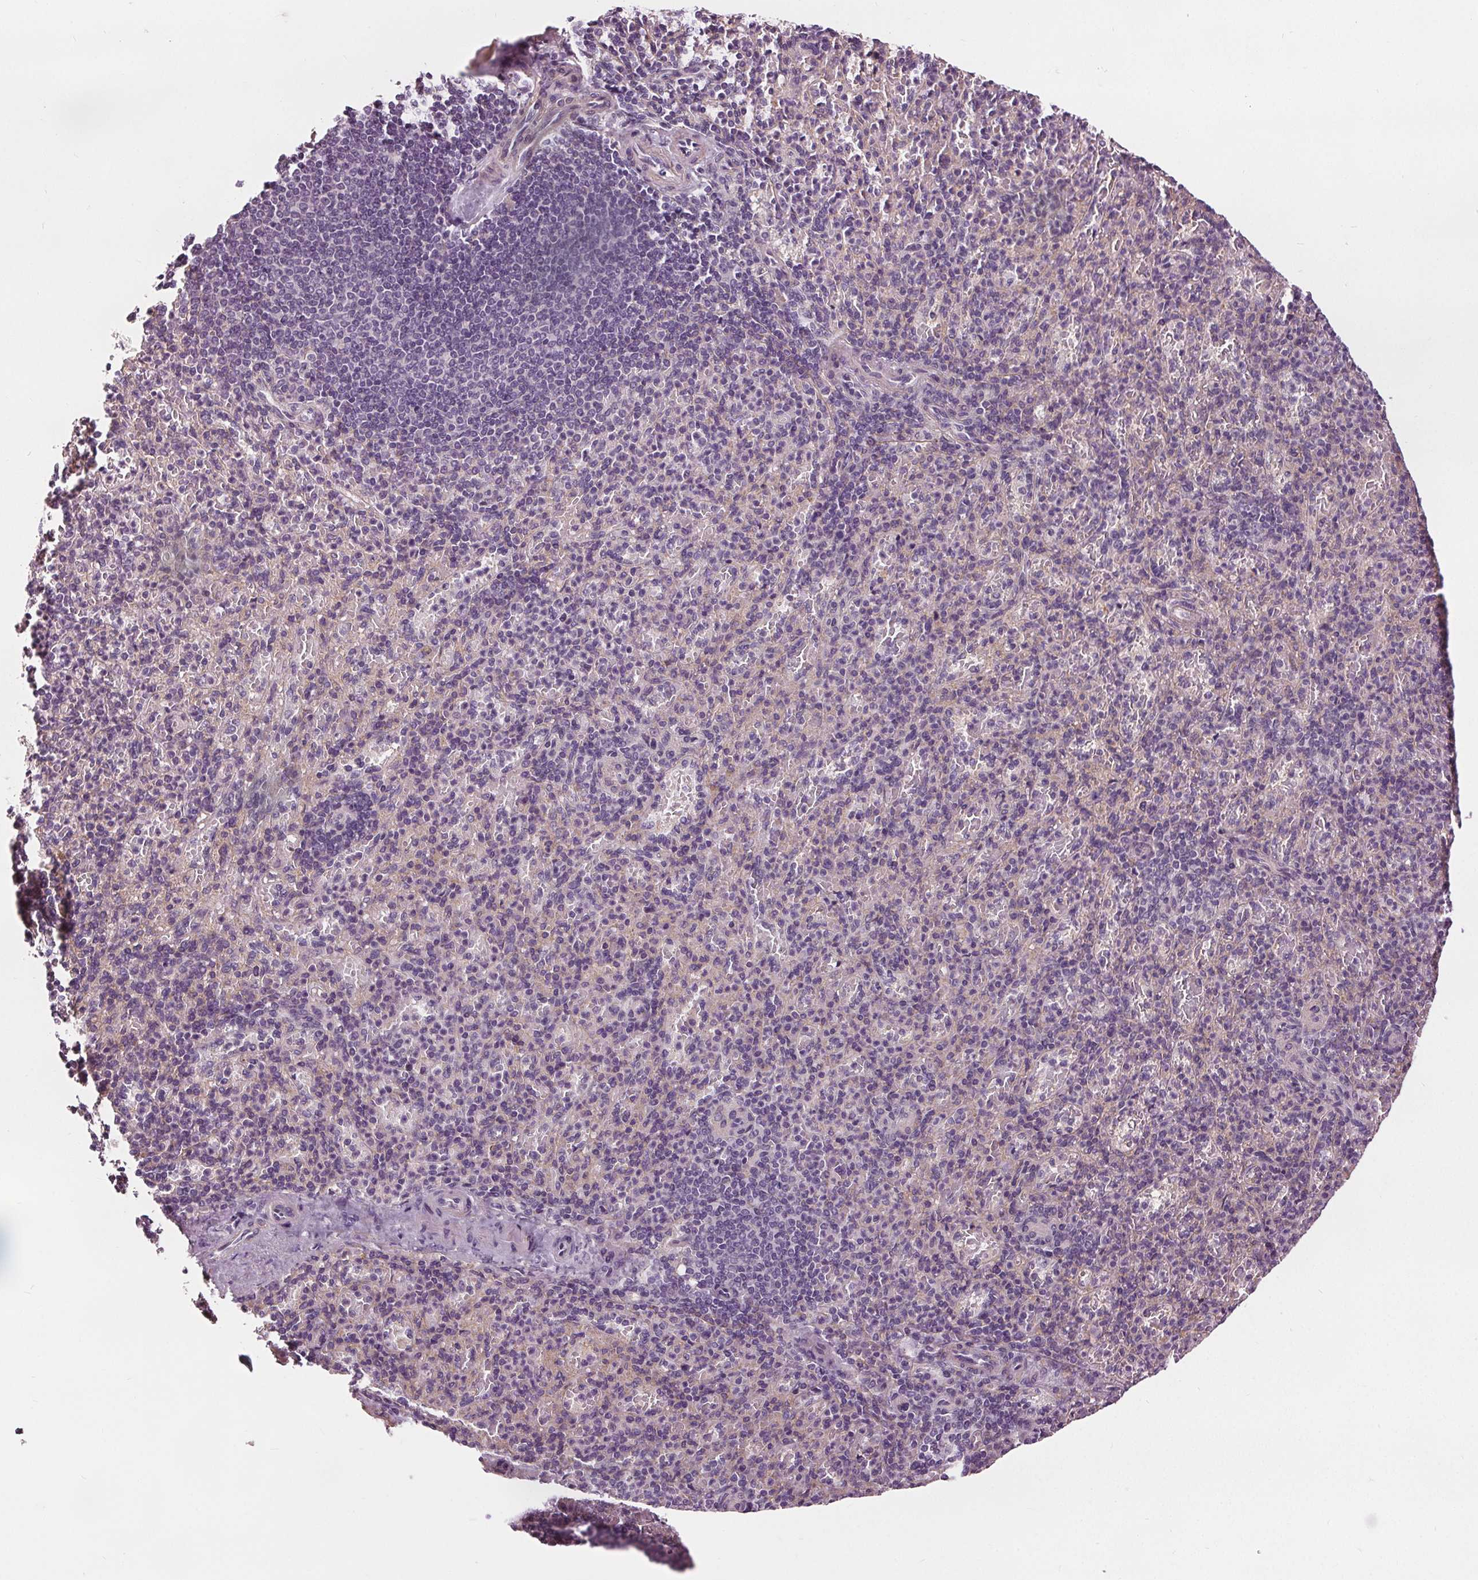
{"staining": {"intensity": "negative", "quantity": "none", "location": "none"}, "tissue": "spleen", "cell_type": "Cells in red pulp", "image_type": "normal", "snomed": [{"axis": "morphology", "description": "Normal tissue, NOS"}, {"axis": "topography", "description": "Spleen"}], "caption": "Histopathology image shows no protein positivity in cells in red pulp of unremarkable spleen. Nuclei are stained in blue.", "gene": "RASA1", "patient": {"sex": "female", "age": 74}}